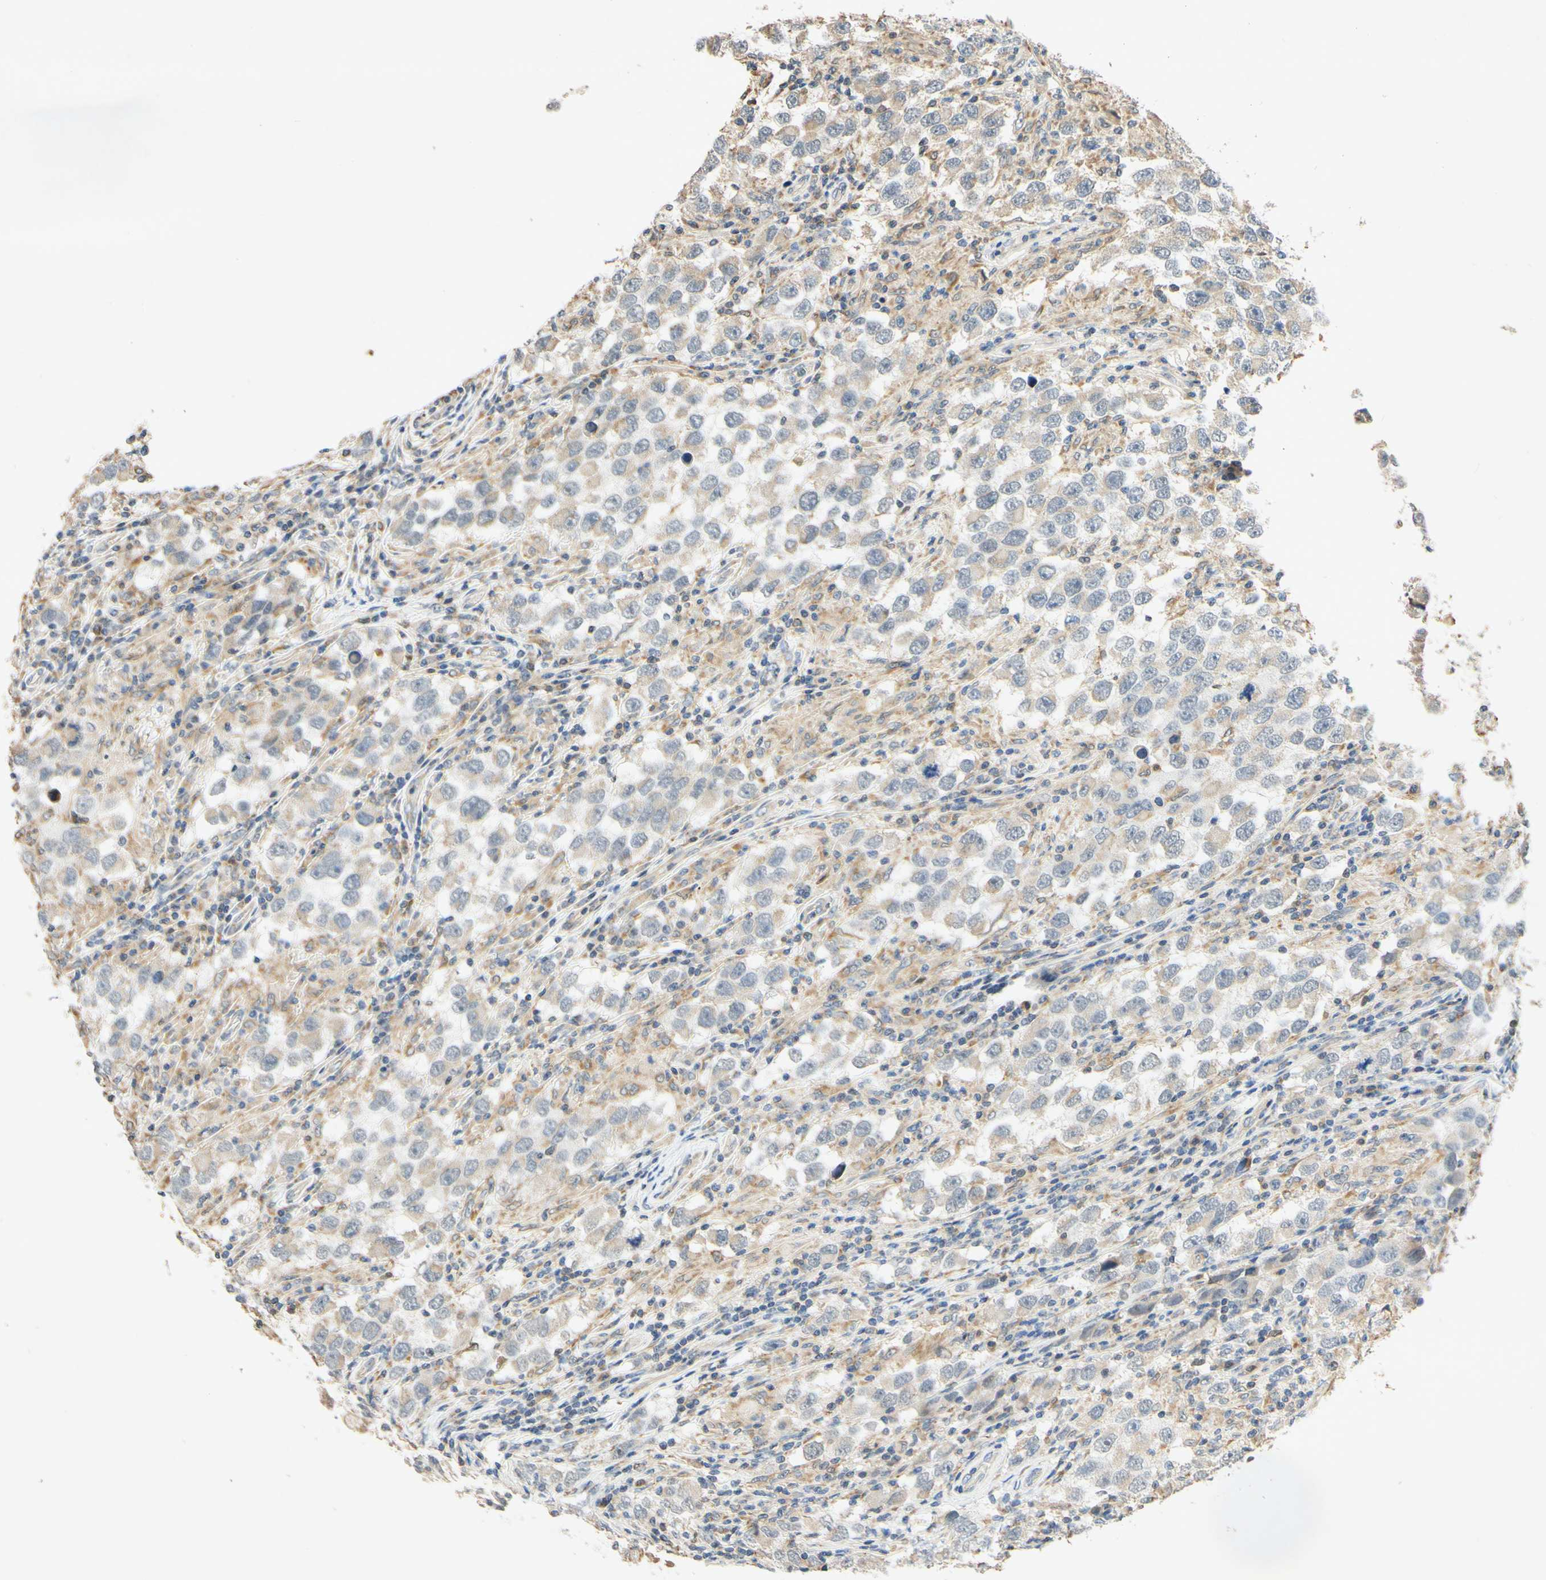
{"staining": {"intensity": "weak", "quantity": ">75%", "location": "cytoplasmic/membranous"}, "tissue": "testis cancer", "cell_type": "Tumor cells", "image_type": "cancer", "snomed": [{"axis": "morphology", "description": "Carcinoma, Embryonal, NOS"}, {"axis": "topography", "description": "Testis"}], "caption": "A high-resolution micrograph shows immunohistochemistry (IHC) staining of testis cancer (embryonal carcinoma), which reveals weak cytoplasmic/membranous expression in approximately >75% of tumor cells.", "gene": "GATA1", "patient": {"sex": "male", "age": 21}}